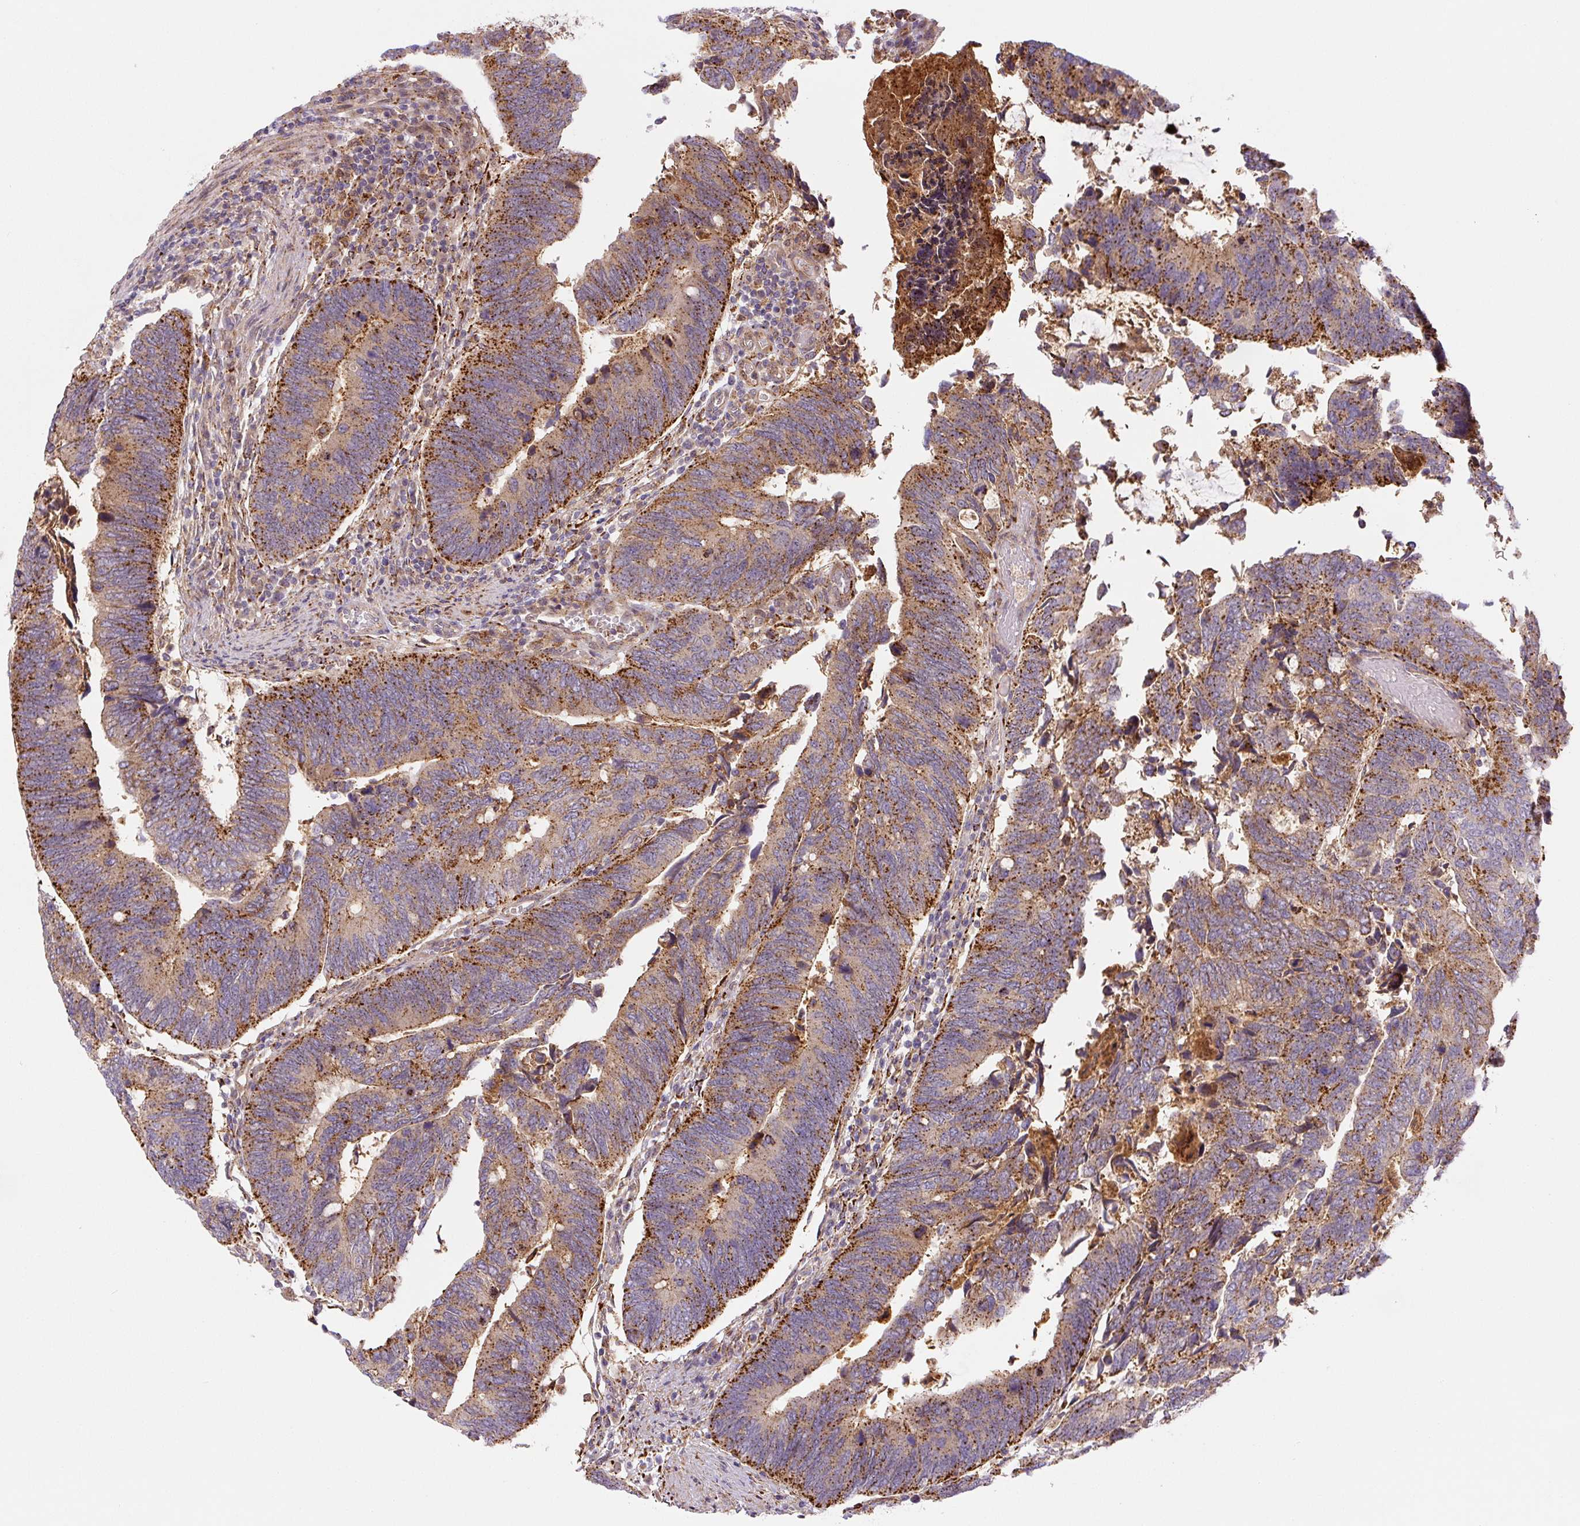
{"staining": {"intensity": "moderate", "quantity": ">75%", "location": "cytoplasmic/membranous"}, "tissue": "colorectal cancer", "cell_type": "Tumor cells", "image_type": "cancer", "snomed": [{"axis": "morphology", "description": "Adenocarcinoma, NOS"}, {"axis": "topography", "description": "Colon"}], "caption": "Colorectal cancer (adenocarcinoma) stained with a protein marker shows moderate staining in tumor cells.", "gene": "ZSWIM7", "patient": {"sex": "male", "age": 87}}